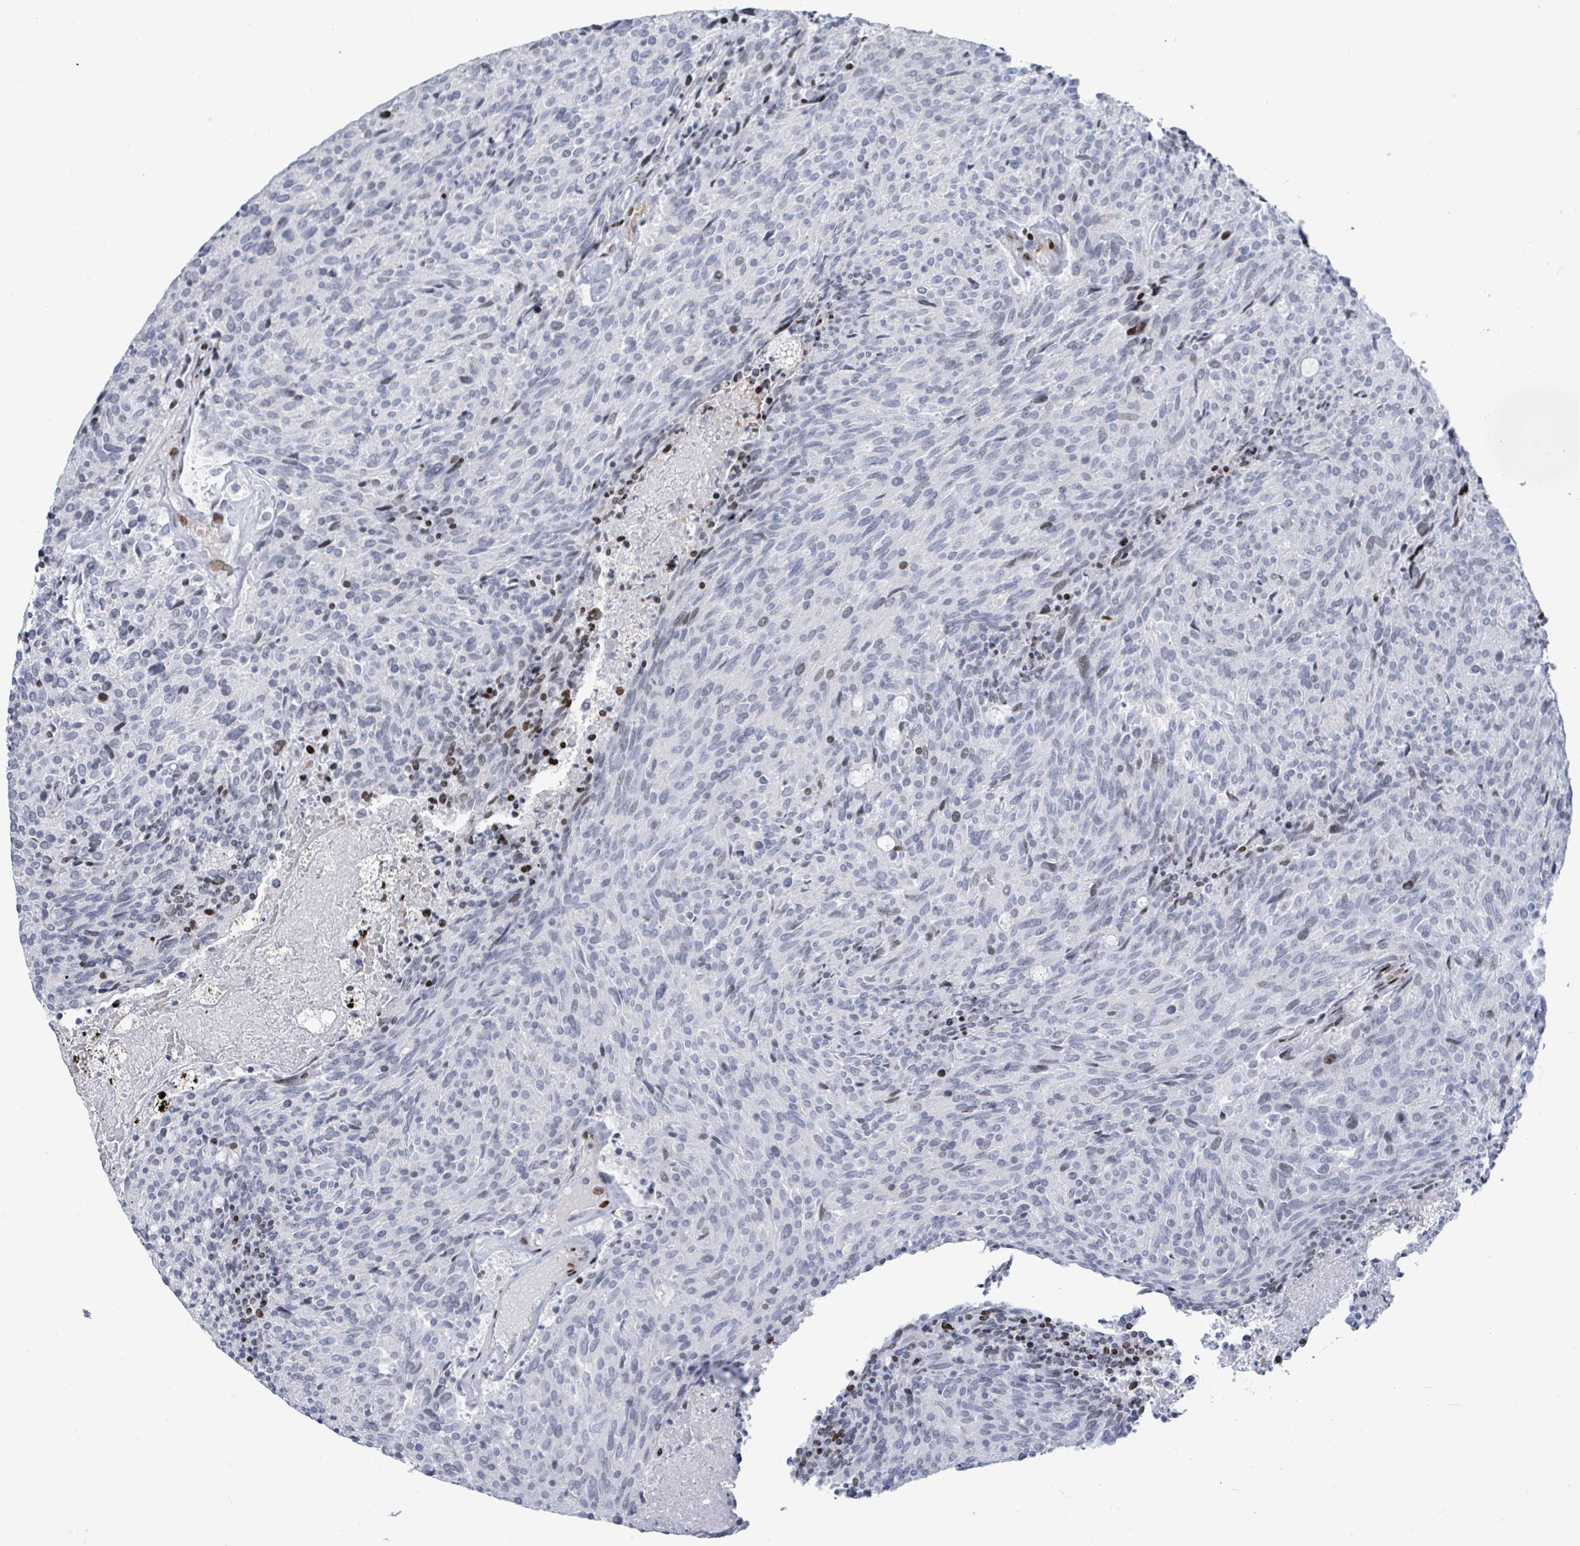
{"staining": {"intensity": "weak", "quantity": "<25%", "location": "nuclear"}, "tissue": "carcinoid", "cell_type": "Tumor cells", "image_type": "cancer", "snomed": [{"axis": "morphology", "description": "Carcinoid, malignant, NOS"}, {"axis": "topography", "description": "Pancreas"}], "caption": "A histopathology image of carcinoid stained for a protein exhibits no brown staining in tumor cells. Brightfield microscopy of immunohistochemistry stained with DAB (brown) and hematoxylin (blue), captured at high magnification.", "gene": "MALL", "patient": {"sex": "female", "age": 54}}